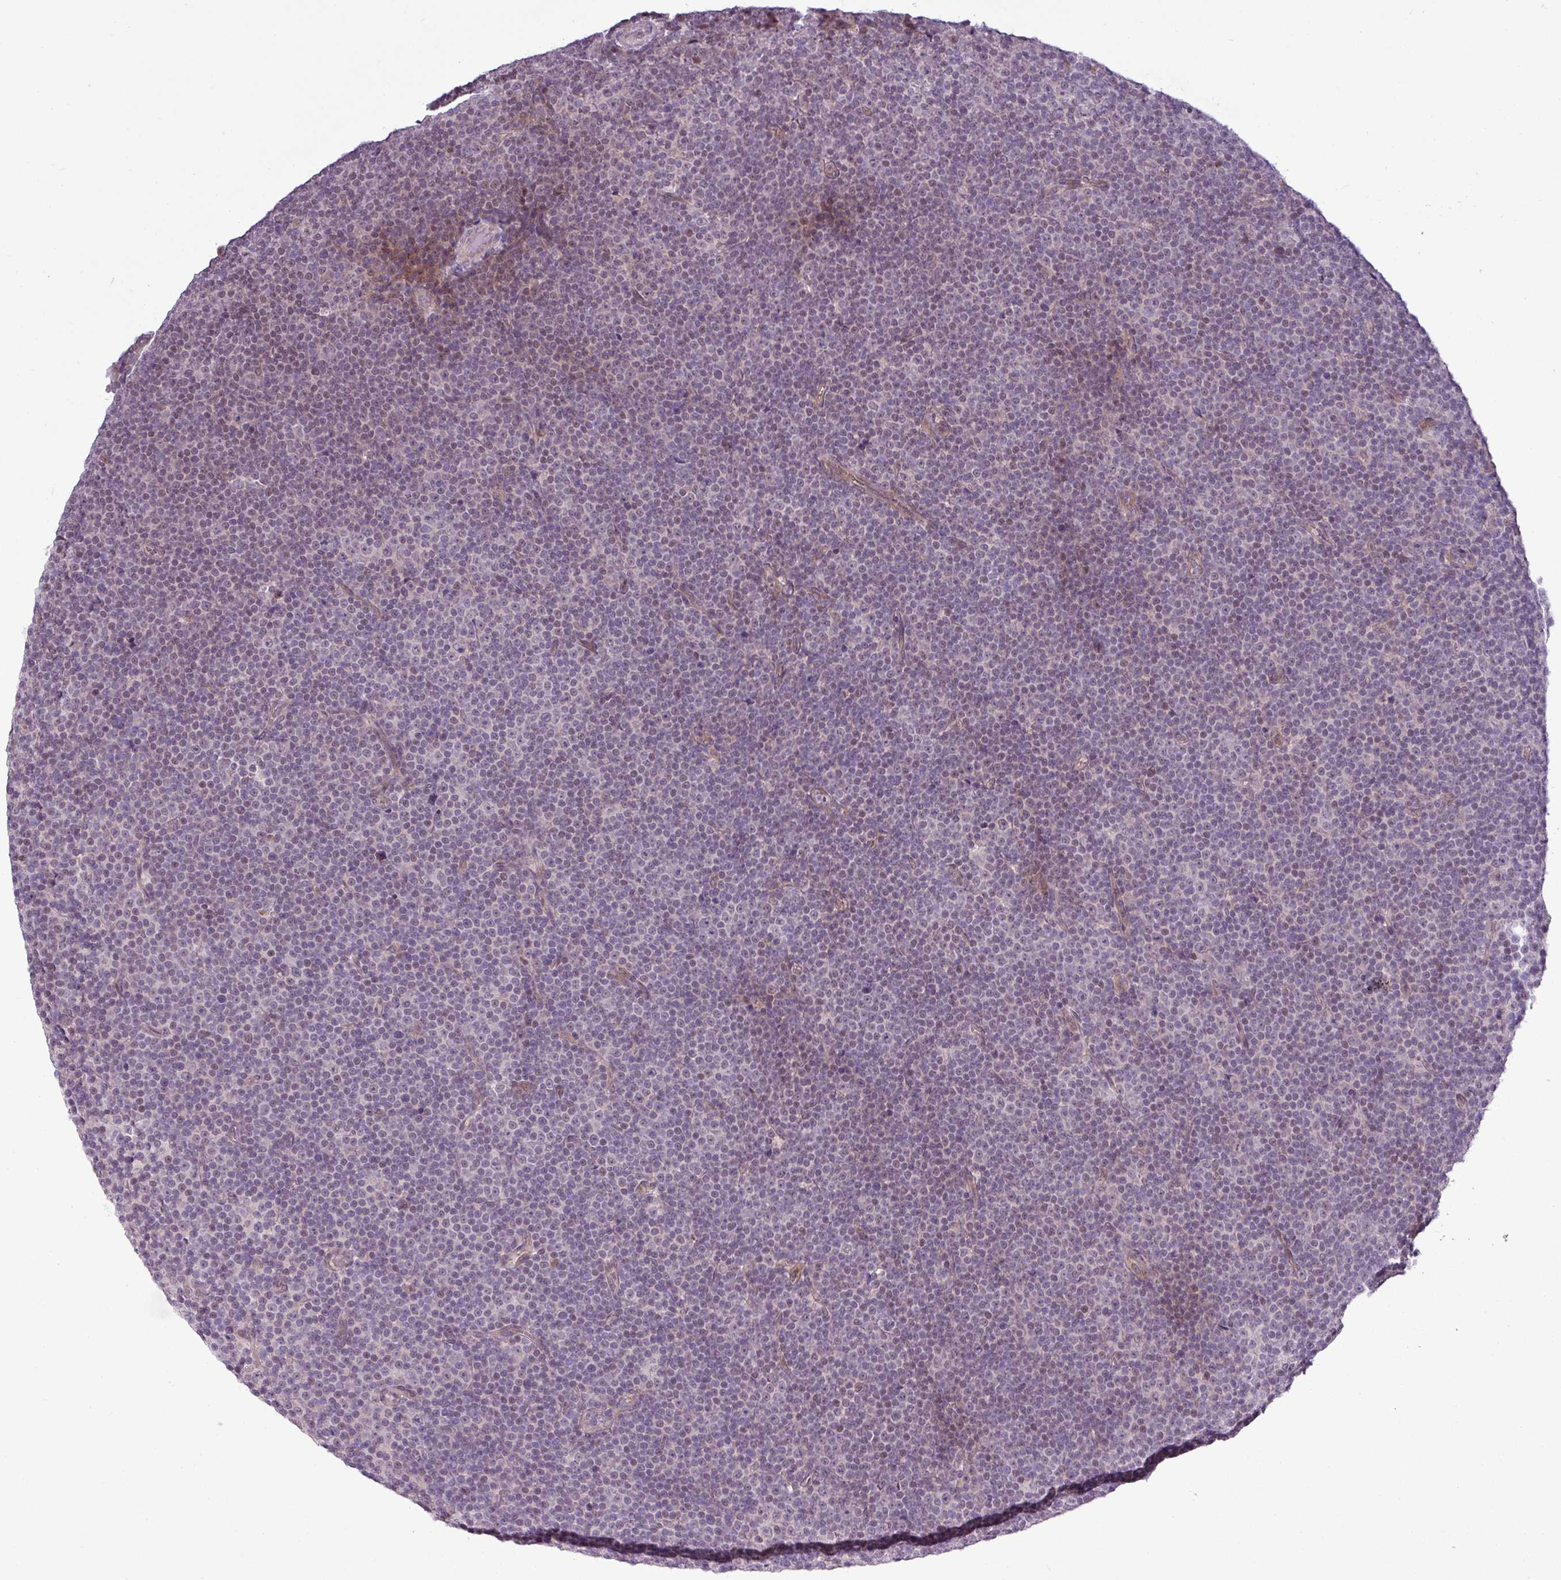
{"staining": {"intensity": "negative", "quantity": "none", "location": "none"}, "tissue": "lymphoma", "cell_type": "Tumor cells", "image_type": "cancer", "snomed": [{"axis": "morphology", "description": "Malignant lymphoma, non-Hodgkin's type, Low grade"}, {"axis": "topography", "description": "Lymph node"}], "caption": "High magnification brightfield microscopy of lymphoma stained with DAB (3,3'-diaminobenzidine) (brown) and counterstained with hematoxylin (blue): tumor cells show no significant expression.", "gene": "GPT2", "patient": {"sex": "female", "age": 67}}